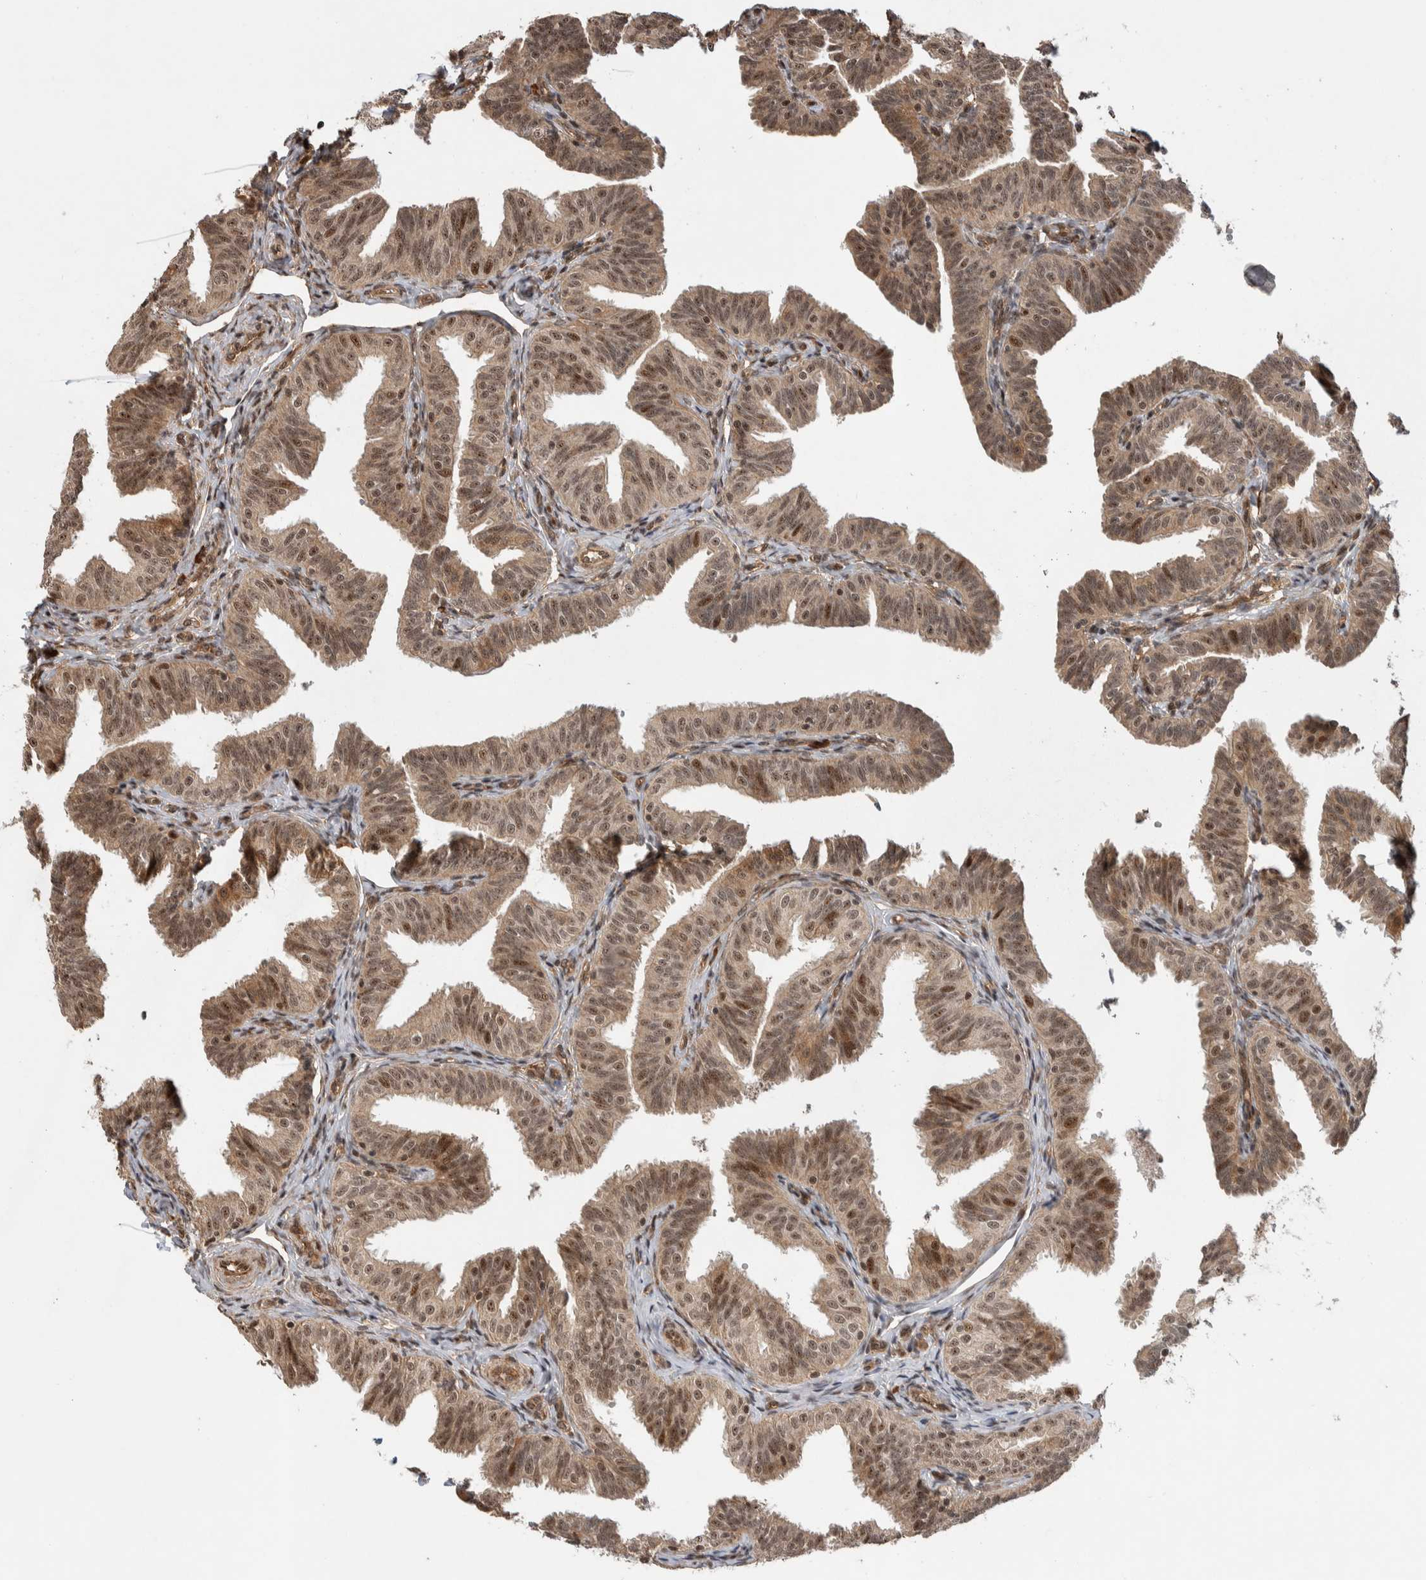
{"staining": {"intensity": "moderate", "quantity": ">75%", "location": "cytoplasmic/membranous,nuclear"}, "tissue": "fallopian tube", "cell_type": "Glandular cells", "image_type": "normal", "snomed": [{"axis": "morphology", "description": "Normal tissue, NOS"}, {"axis": "topography", "description": "Fallopian tube"}], "caption": "Moderate cytoplasmic/membranous,nuclear expression for a protein is seen in approximately >75% of glandular cells of unremarkable fallopian tube using immunohistochemistry.", "gene": "TOR1B", "patient": {"sex": "female", "age": 35}}